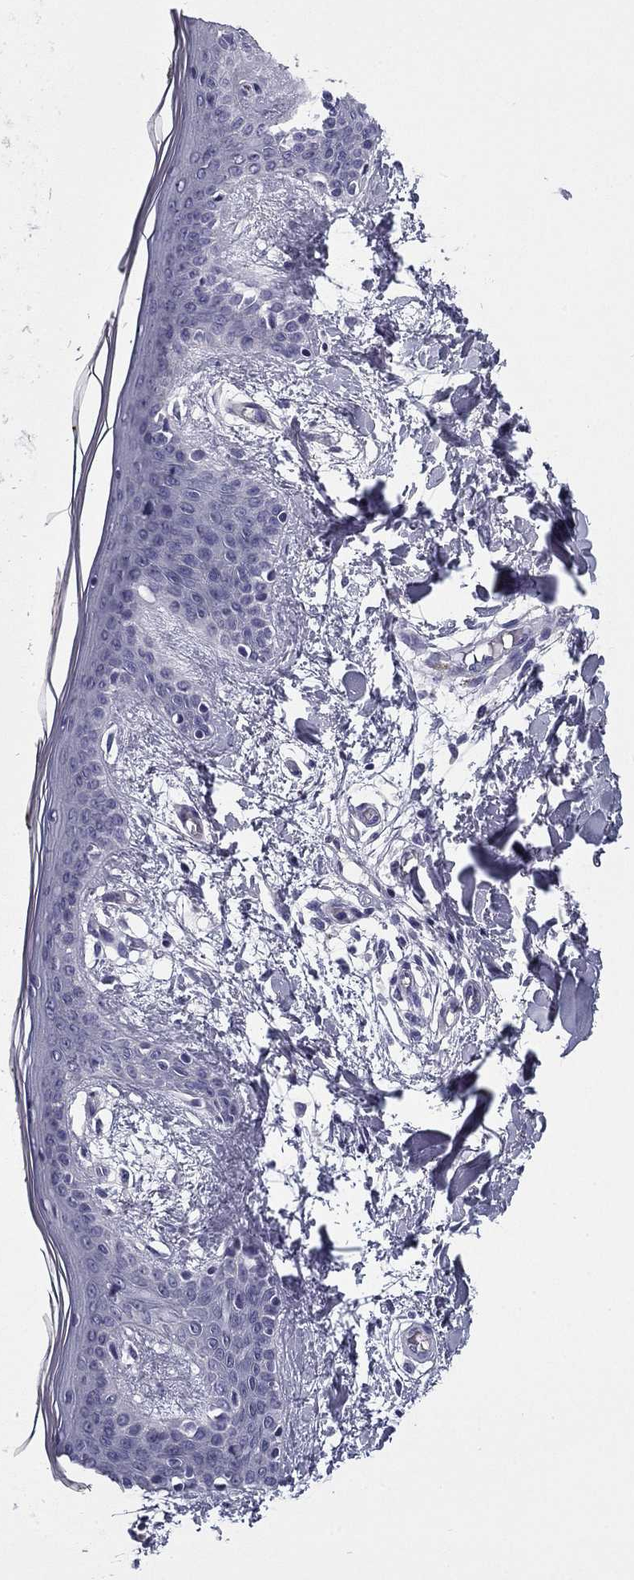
{"staining": {"intensity": "negative", "quantity": "none", "location": "none"}, "tissue": "skin", "cell_type": "Fibroblasts", "image_type": "normal", "snomed": [{"axis": "morphology", "description": "Normal tissue, NOS"}, {"axis": "topography", "description": "Skin"}], "caption": "The photomicrograph demonstrates no staining of fibroblasts in unremarkable skin.", "gene": "FLNC", "patient": {"sex": "female", "age": 34}}